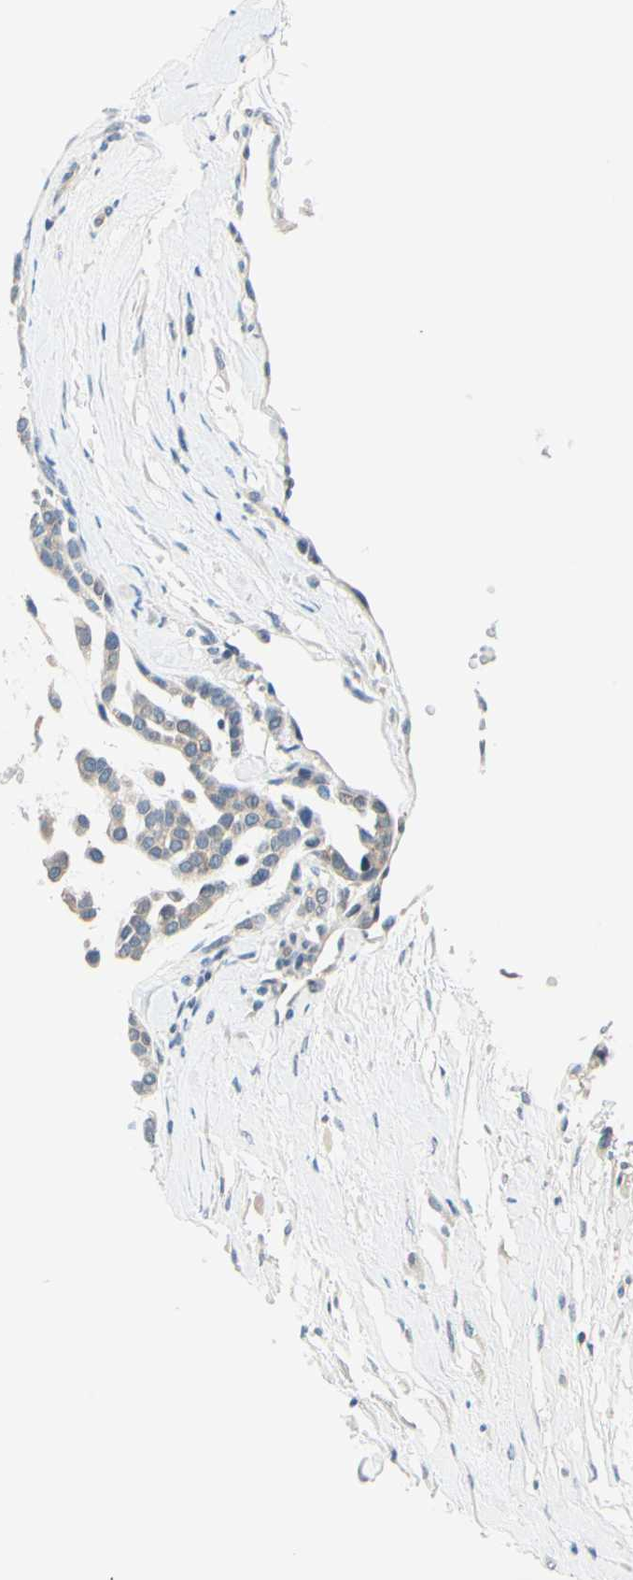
{"staining": {"intensity": "weak", "quantity": "25%-75%", "location": "cytoplasmic/membranous"}, "tissue": "head and neck cancer", "cell_type": "Tumor cells", "image_type": "cancer", "snomed": [{"axis": "morphology", "description": "Adenocarcinoma, NOS"}, {"axis": "morphology", "description": "Adenoma, NOS"}, {"axis": "topography", "description": "Head-Neck"}], "caption": "Adenocarcinoma (head and neck) tissue shows weak cytoplasmic/membranous positivity in approximately 25%-75% of tumor cells, visualized by immunohistochemistry. The protein of interest is stained brown, and the nuclei are stained in blue (DAB IHC with brightfield microscopy, high magnification).", "gene": "C2CD2L", "patient": {"sex": "female", "age": 55}}